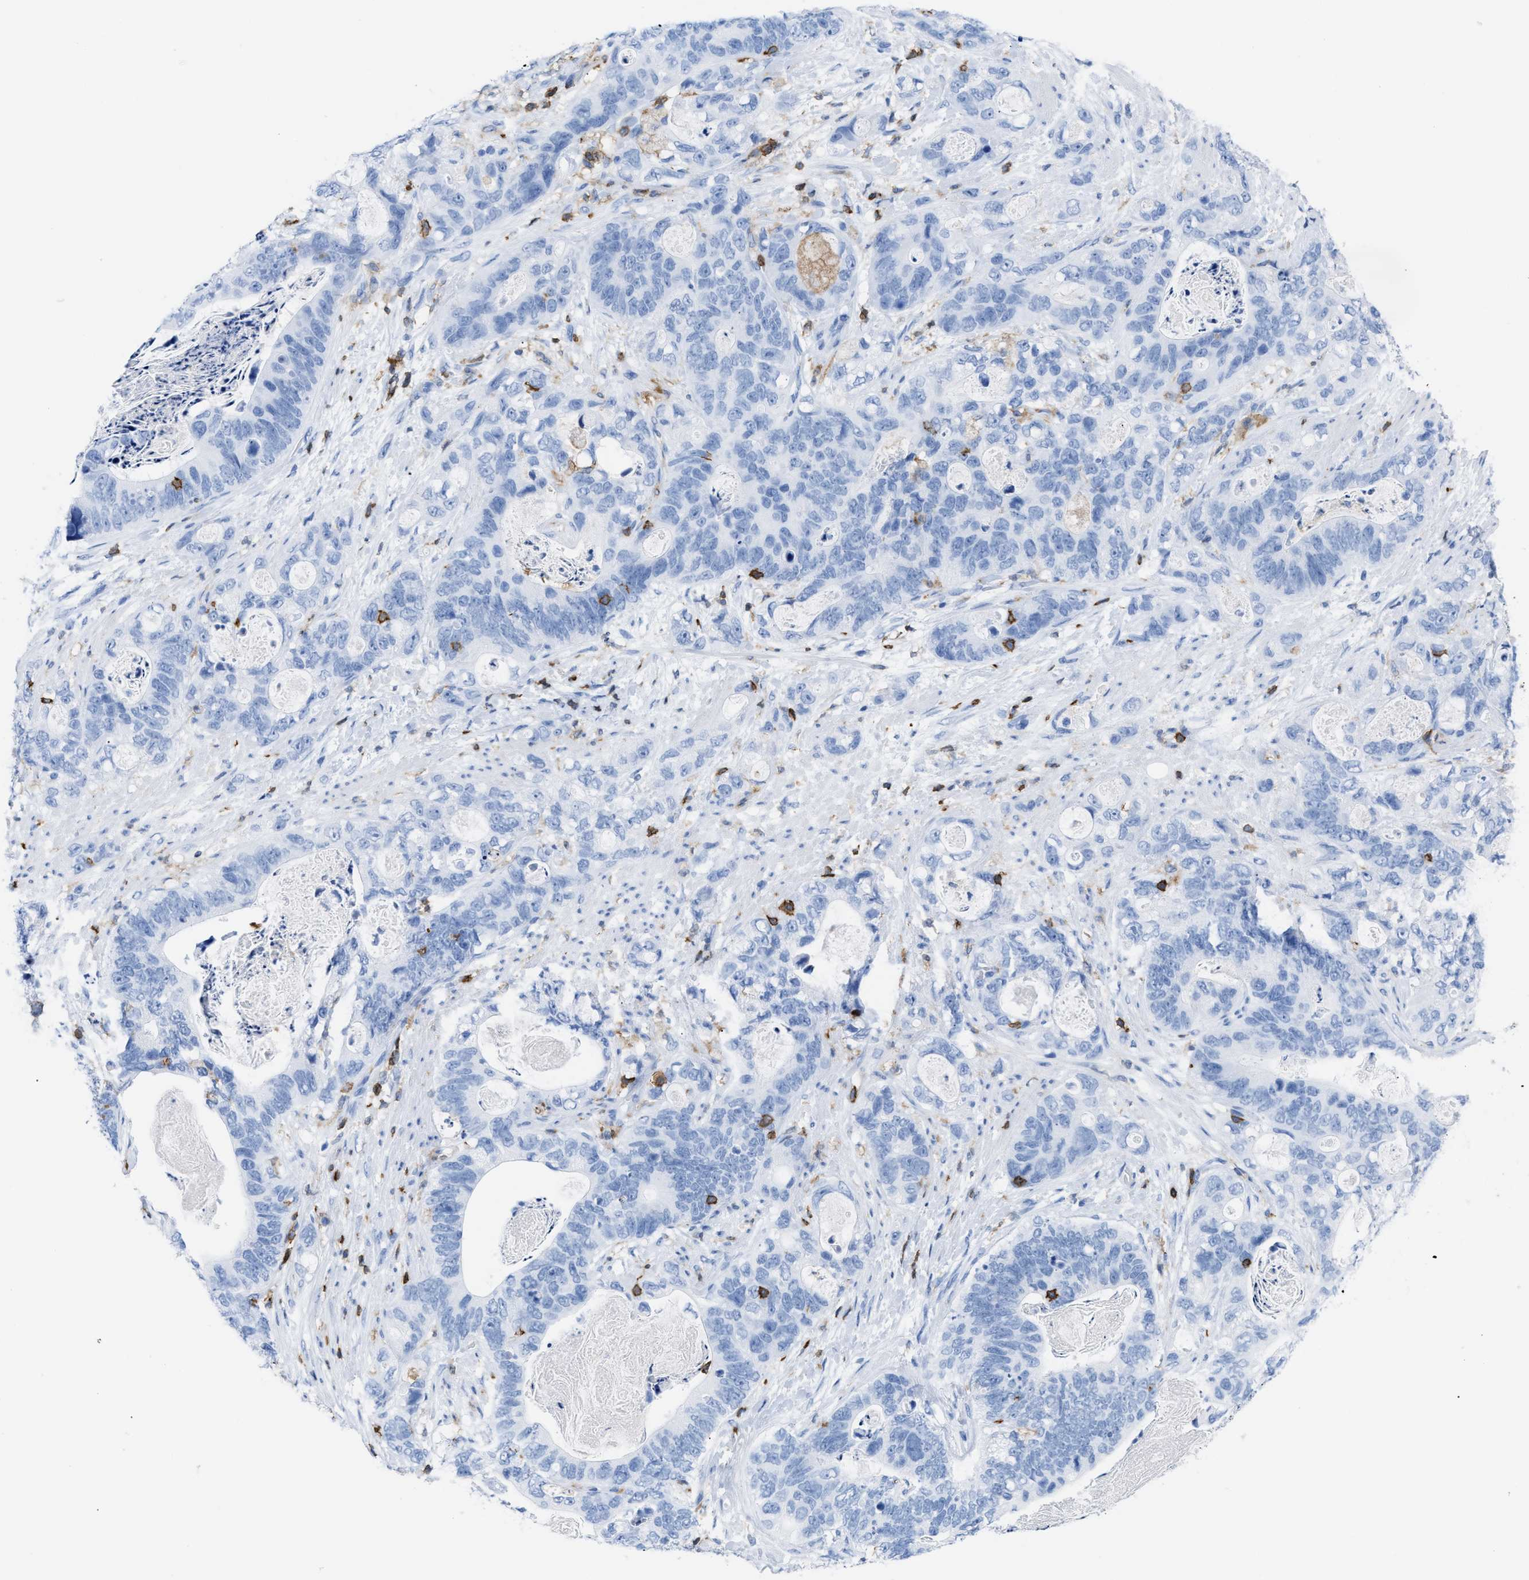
{"staining": {"intensity": "negative", "quantity": "none", "location": "none"}, "tissue": "stomach cancer", "cell_type": "Tumor cells", "image_type": "cancer", "snomed": [{"axis": "morphology", "description": "Normal tissue, NOS"}, {"axis": "morphology", "description": "Adenocarcinoma, NOS"}, {"axis": "topography", "description": "Stomach"}], "caption": "High power microscopy histopathology image of an IHC histopathology image of stomach adenocarcinoma, revealing no significant staining in tumor cells. (DAB (3,3'-diaminobenzidine) immunohistochemistry (IHC), high magnification).", "gene": "LCP1", "patient": {"sex": "female", "age": 89}}